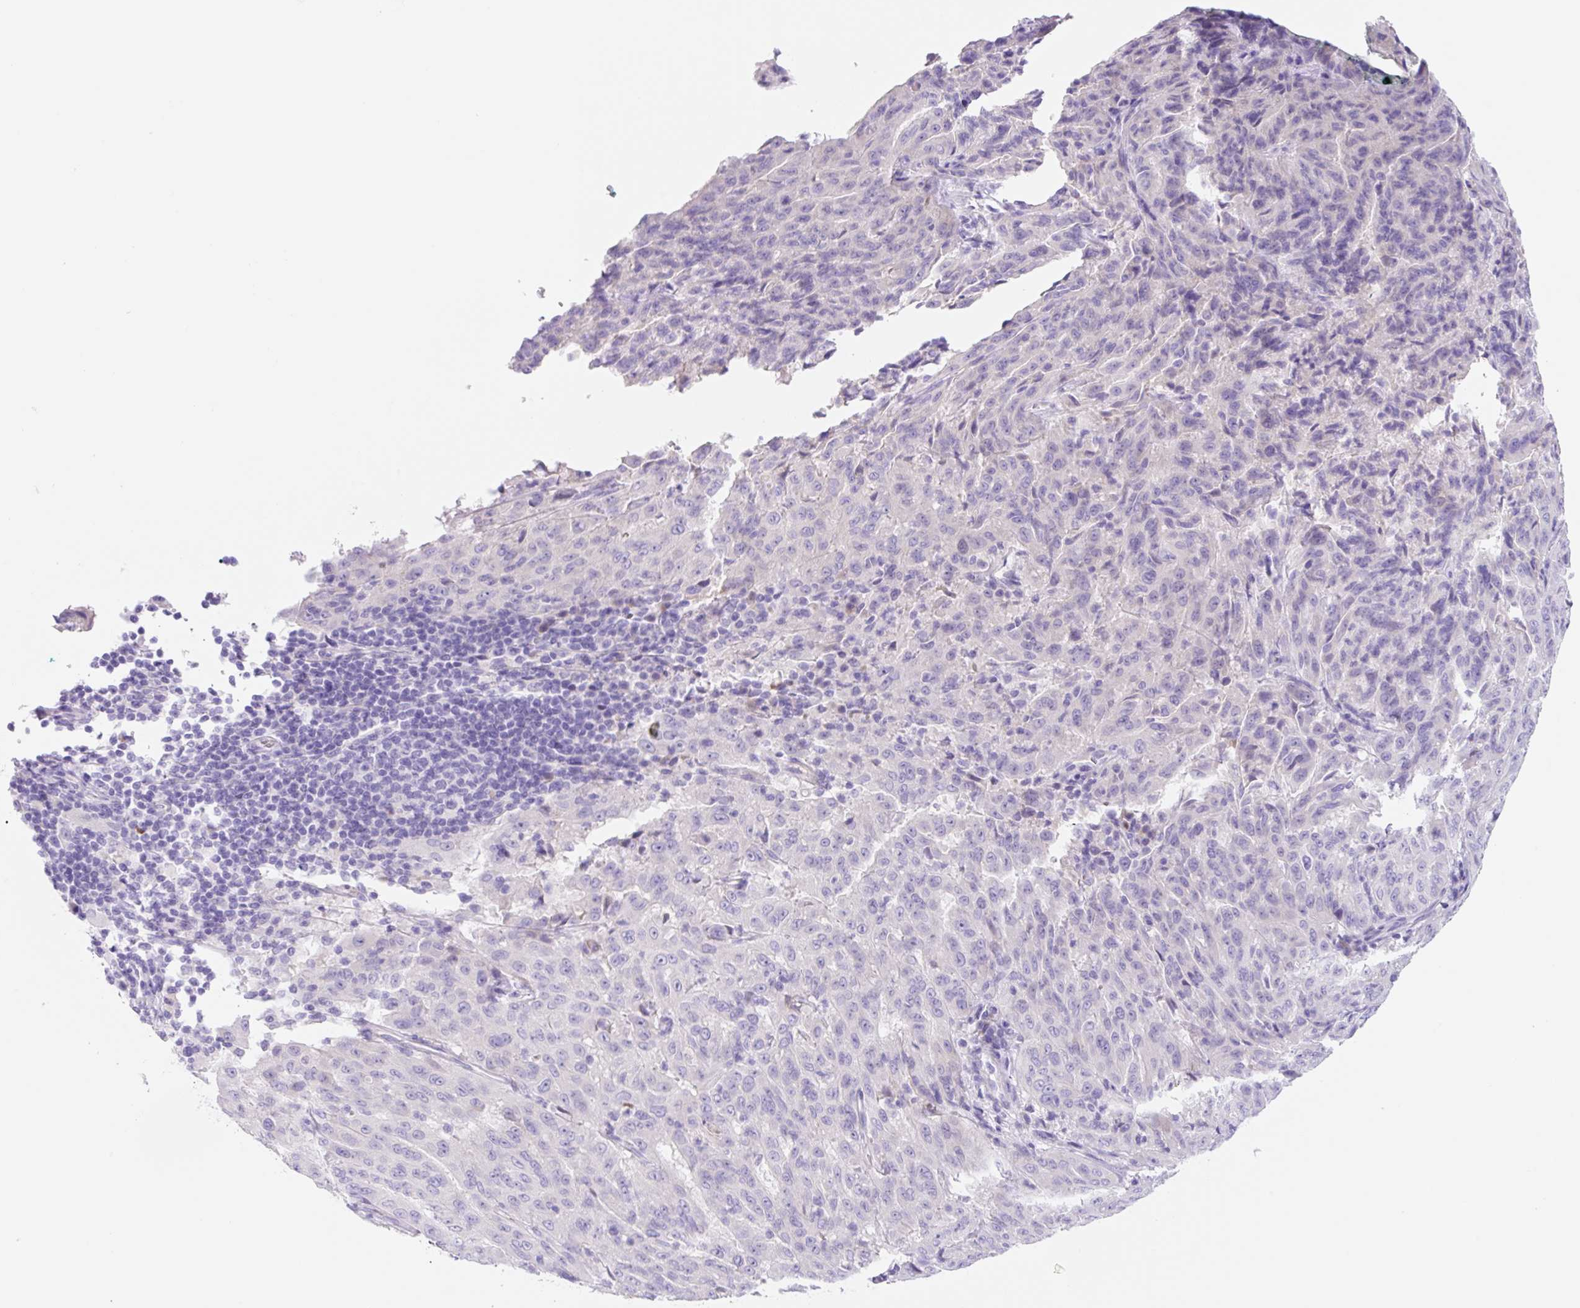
{"staining": {"intensity": "negative", "quantity": "none", "location": "none"}, "tissue": "pancreatic cancer", "cell_type": "Tumor cells", "image_type": "cancer", "snomed": [{"axis": "morphology", "description": "Adenocarcinoma, NOS"}, {"axis": "topography", "description": "Pancreas"}], "caption": "Adenocarcinoma (pancreatic) stained for a protein using immunohistochemistry reveals no staining tumor cells.", "gene": "KLK8", "patient": {"sex": "male", "age": 63}}